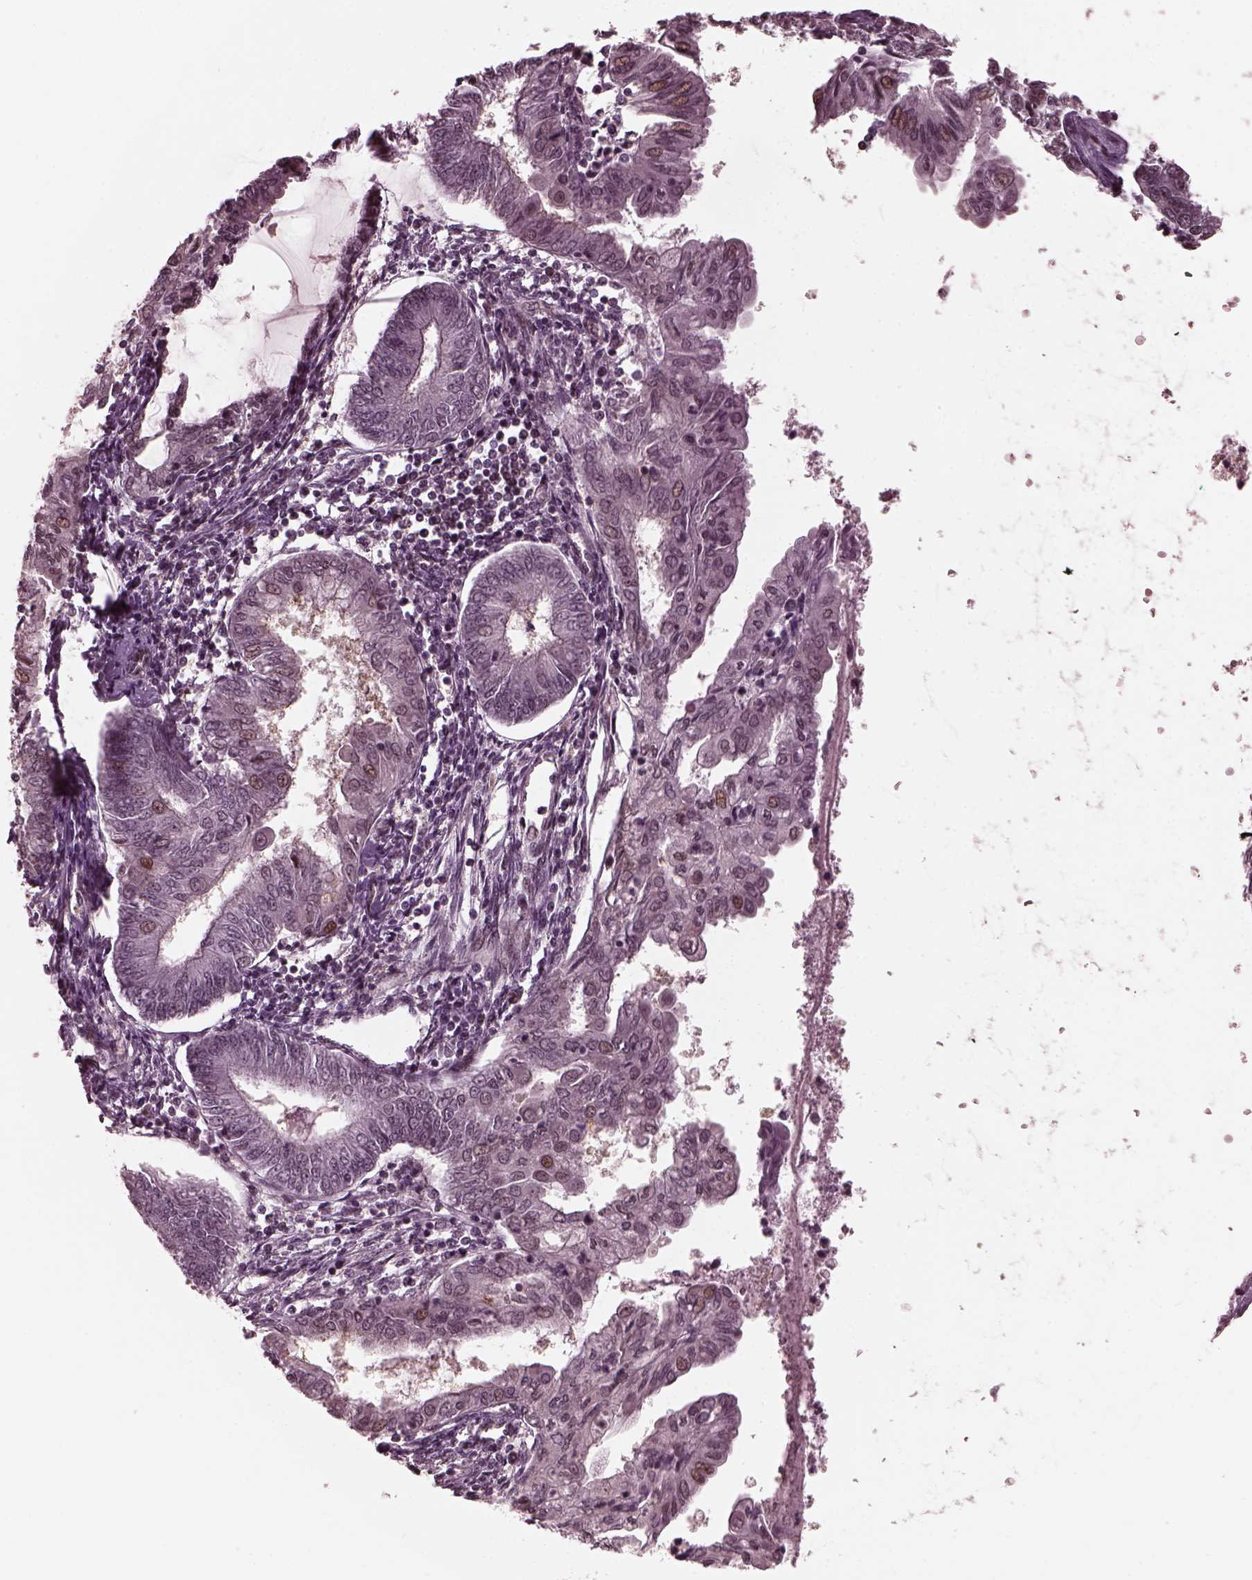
{"staining": {"intensity": "moderate", "quantity": "<25%", "location": "nuclear"}, "tissue": "endometrial cancer", "cell_type": "Tumor cells", "image_type": "cancer", "snomed": [{"axis": "morphology", "description": "Adenocarcinoma, NOS"}, {"axis": "topography", "description": "Endometrium"}], "caption": "A low amount of moderate nuclear positivity is appreciated in about <25% of tumor cells in endometrial cancer (adenocarcinoma) tissue. (IHC, brightfield microscopy, high magnification).", "gene": "TRIB3", "patient": {"sex": "female", "age": 68}}